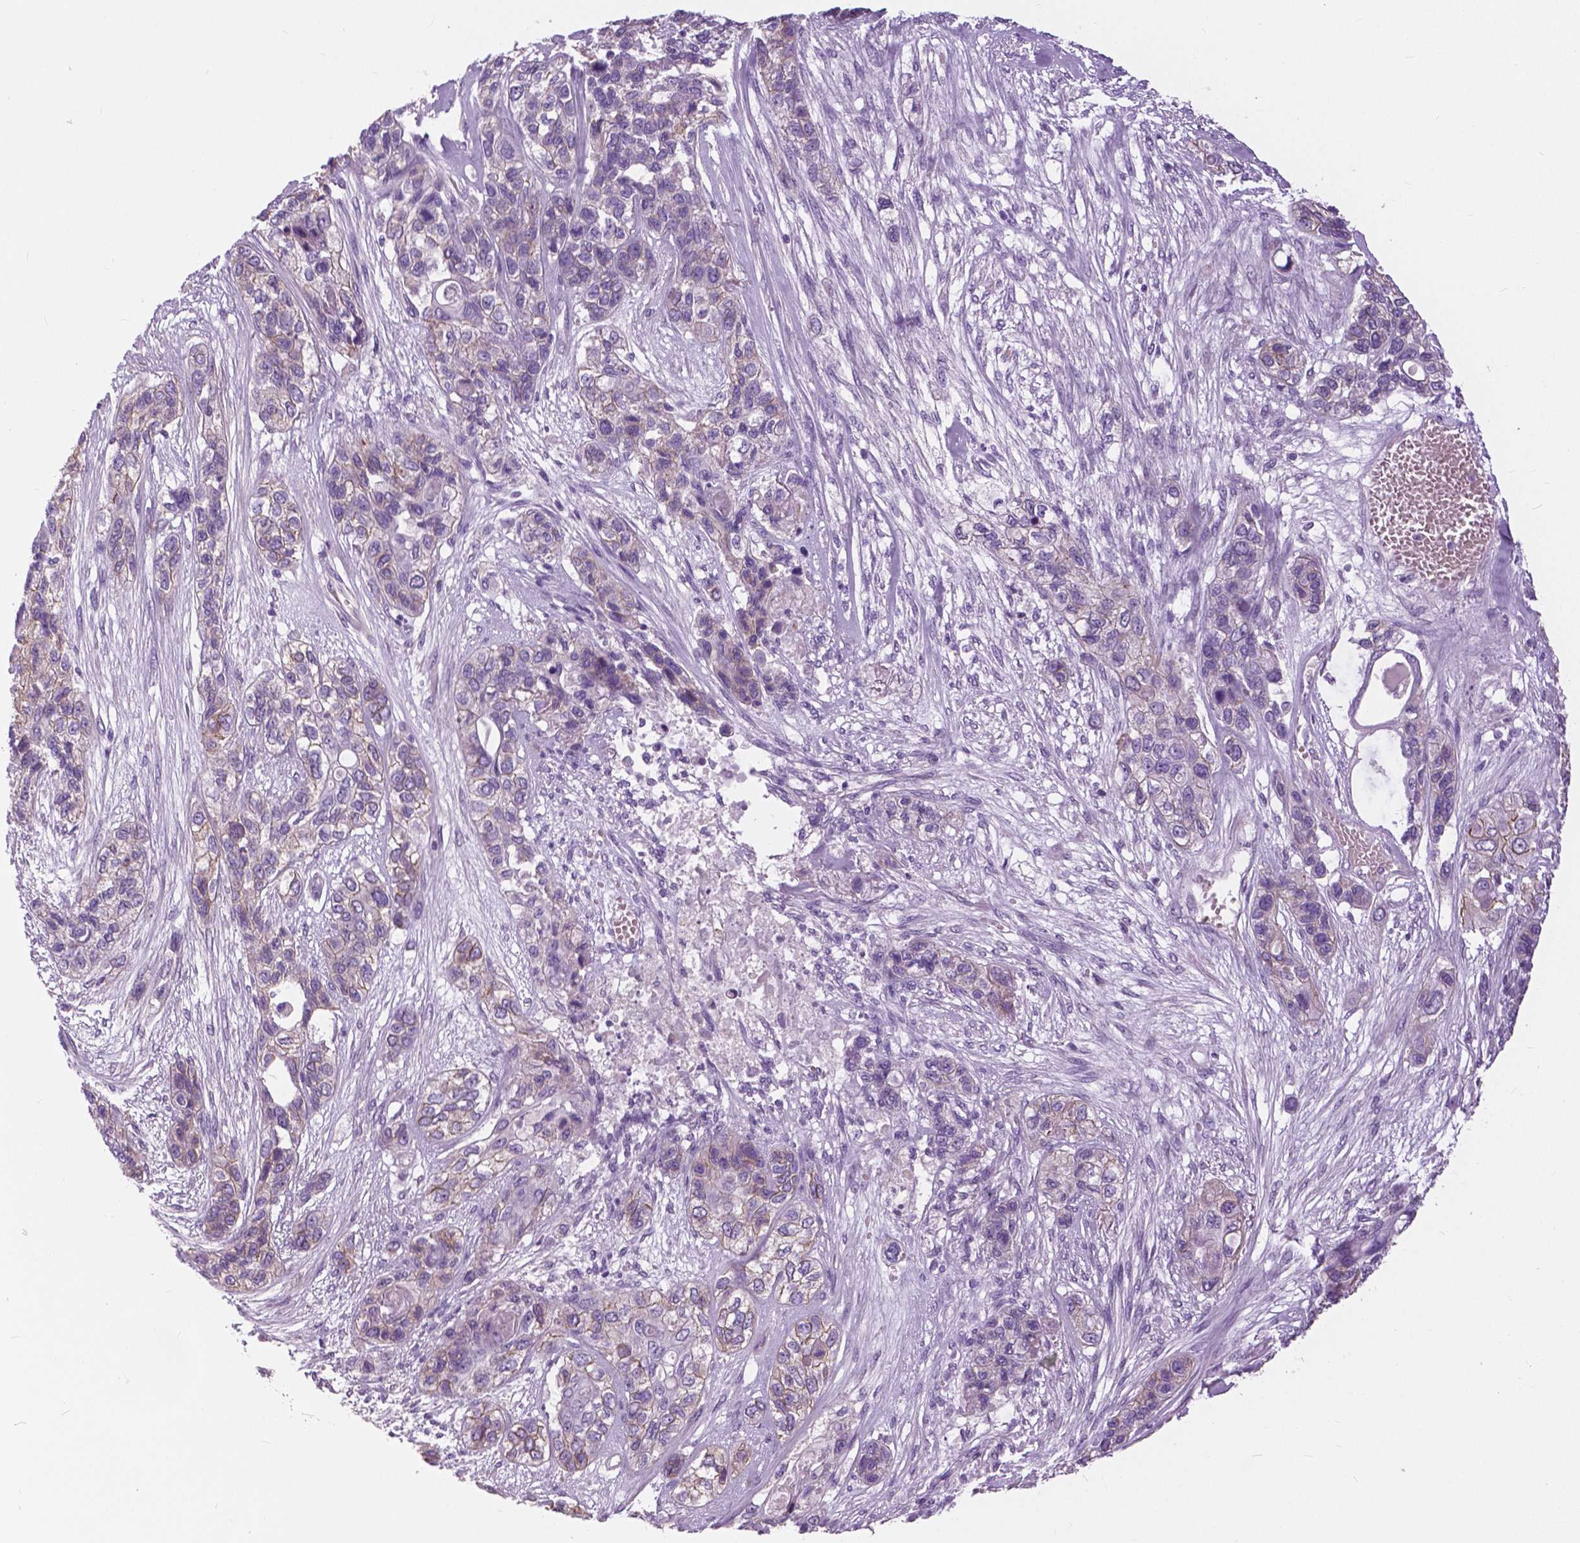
{"staining": {"intensity": "weak", "quantity": "<25%", "location": "cytoplasmic/membranous"}, "tissue": "lung cancer", "cell_type": "Tumor cells", "image_type": "cancer", "snomed": [{"axis": "morphology", "description": "Squamous cell carcinoma, NOS"}, {"axis": "topography", "description": "Lung"}], "caption": "High power microscopy image of an IHC image of lung squamous cell carcinoma, revealing no significant staining in tumor cells.", "gene": "SERPINI1", "patient": {"sex": "female", "age": 70}}